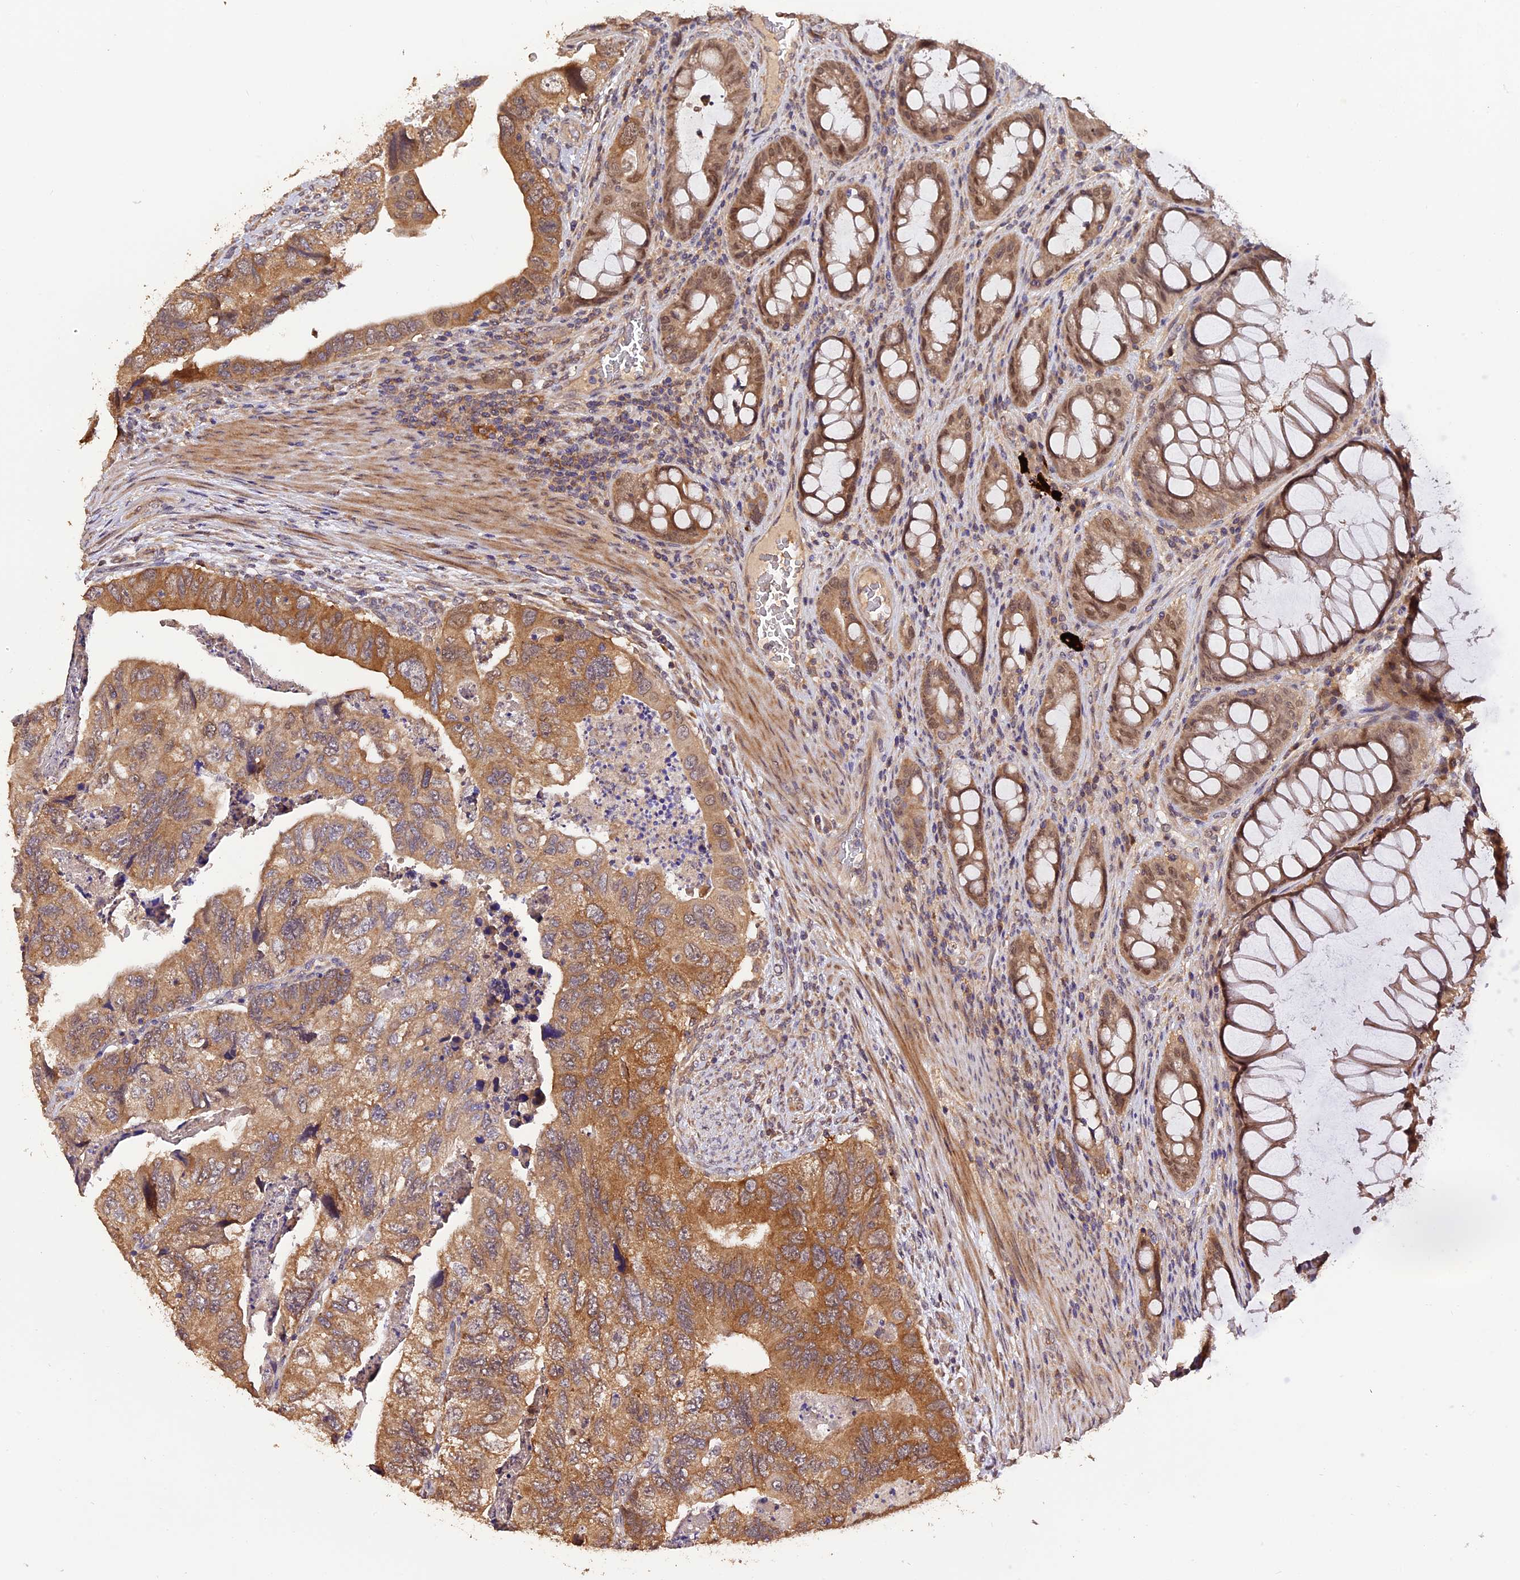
{"staining": {"intensity": "moderate", "quantity": ">75%", "location": "cytoplasmic/membranous"}, "tissue": "colorectal cancer", "cell_type": "Tumor cells", "image_type": "cancer", "snomed": [{"axis": "morphology", "description": "Adenocarcinoma, NOS"}, {"axis": "topography", "description": "Rectum"}], "caption": "Tumor cells demonstrate medium levels of moderate cytoplasmic/membranous positivity in about >75% of cells in human colorectal adenocarcinoma.", "gene": "TRMT1", "patient": {"sex": "male", "age": 63}}